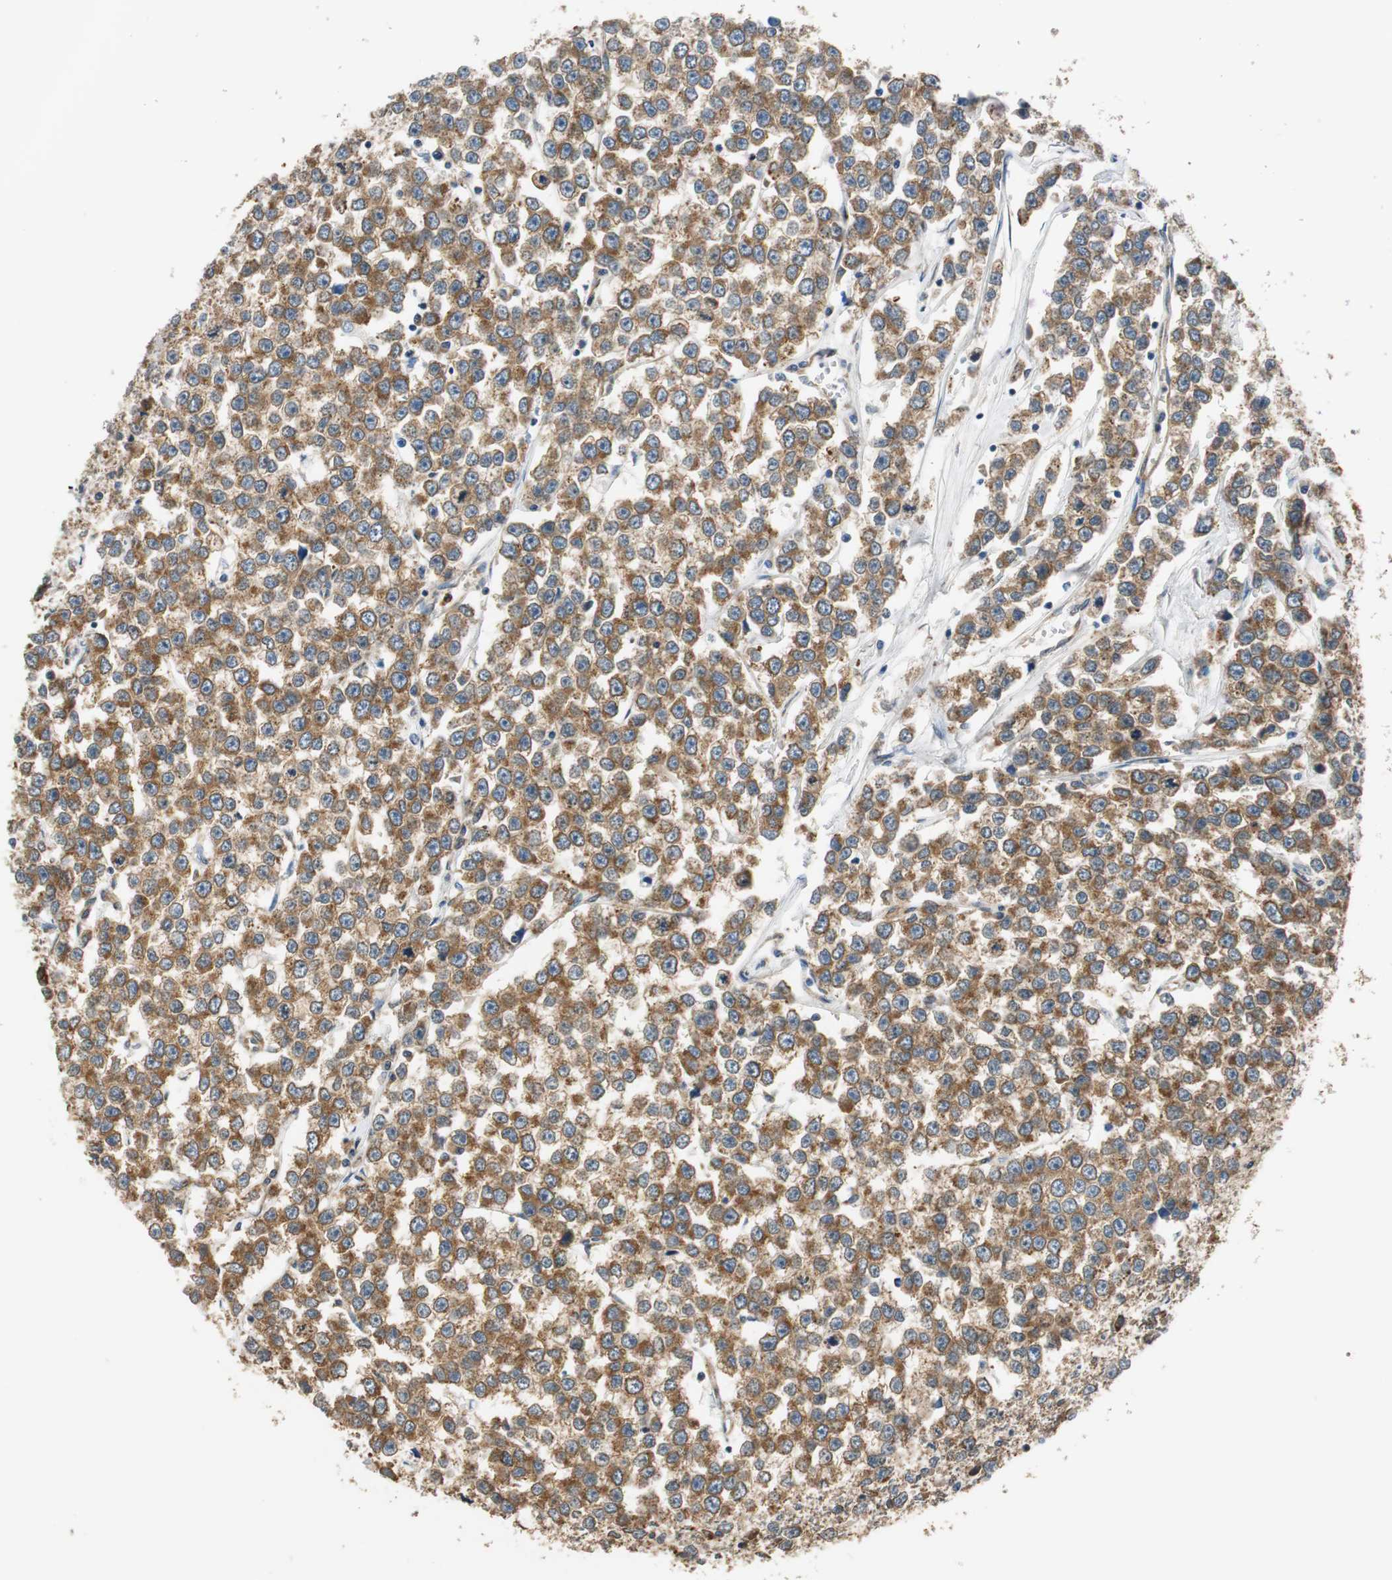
{"staining": {"intensity": "moderate", "quantity": ">75%", "location": "cytoplasmic/membranous"}, "tissue": "testis cancer", "cell_type": "Tumor cells", "image_type": "cancer", "snomed": [{"axis": "morphology", "description": "Seminoma, NOS"}, {"axis": "morphology", "description": "Carcinoma, Embryonal, NOS"}, {"axis": "topography", "description": "Testis"}], "caption": "Testis cancer tissue exhibits moderate cytoplasmic/membranous positivity in about >75% of tumor cells, visualized by immunohistochemistry. (DAB (3,3'-diaminobenzidine) IHC with brightfield microscopy, high magnification).", "gene": "CNOT3", "patient": {"sex": "male", "age": 52}}